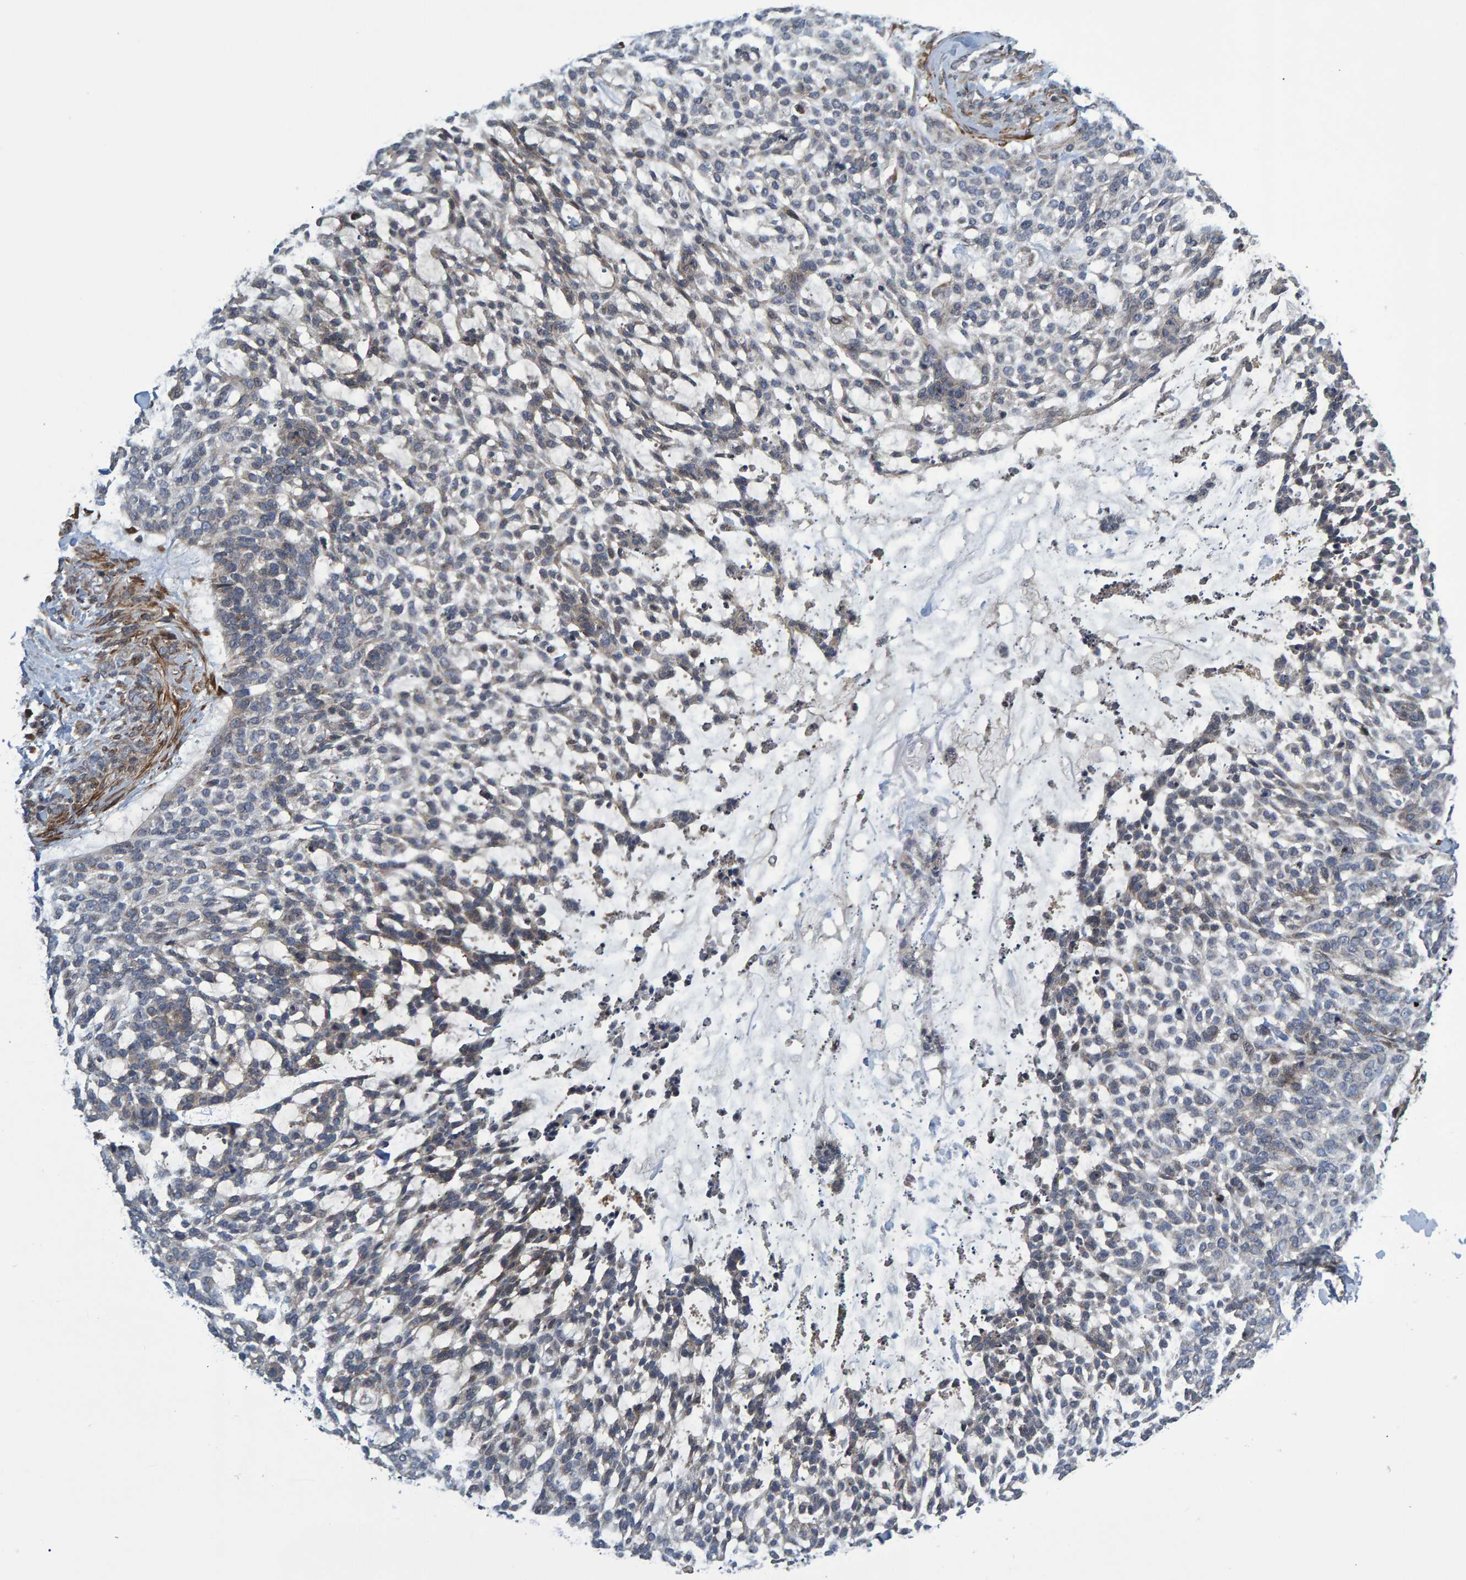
{"staining": {"intensity": "weak", "quantity": "<25%", "location": "cytoplasmic/membranous"}, "tissue": "skin cancer", "cell_type": "Tumor cells", "image_type": "cancer", "snomed": [{"axis": "morphology", "description": "Basal cell carcinoma"}, {"axis": "topography", "description": "Skin"}], "caption": "Skin cancer (basal cell carcinoma) was stained to show a protein in brown. There is no significant expression in tumor cells.", "gene": "ATP6V1H", "patient": {"sex": "female", "age": 64}}